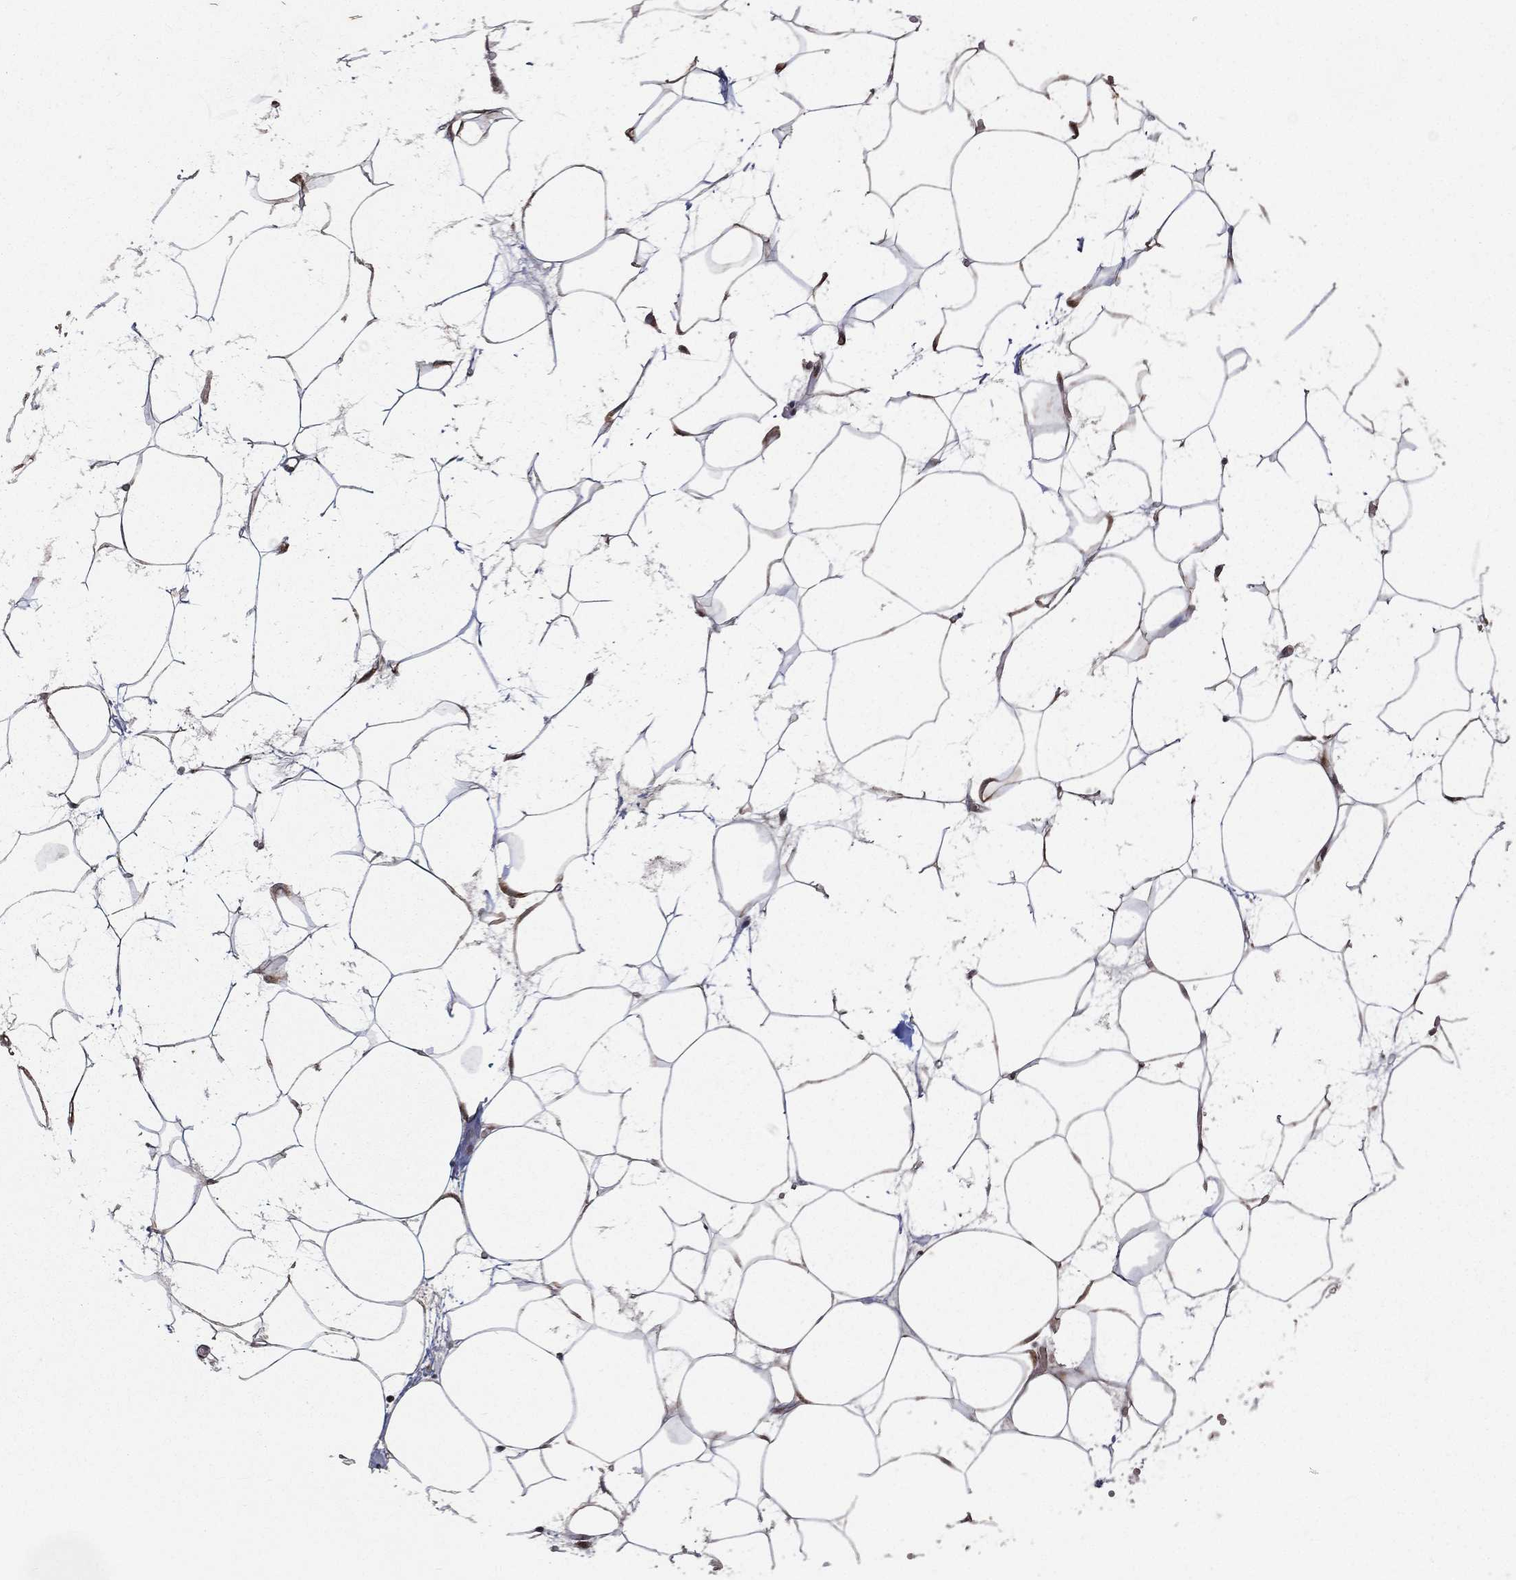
{"staining": {"intensity": "negative", "quantity": "none", "location": "none"}, "tissue": "adipose tissue", "cell_type": "Adipocytes", "image_type": "normal", "snomed": [{"axis": "morphology", "description": "Normal tissue, NOS"}, {"axis": "topography", "description": "Breast"}], "caption": "High power microscopy image of an IHC micrograph of unremarkable adipose tissue, revealing no significant staining in adipocytes.", "gene": "RAB11FIP4", "patient": {"sex": "female", "age": 49}}